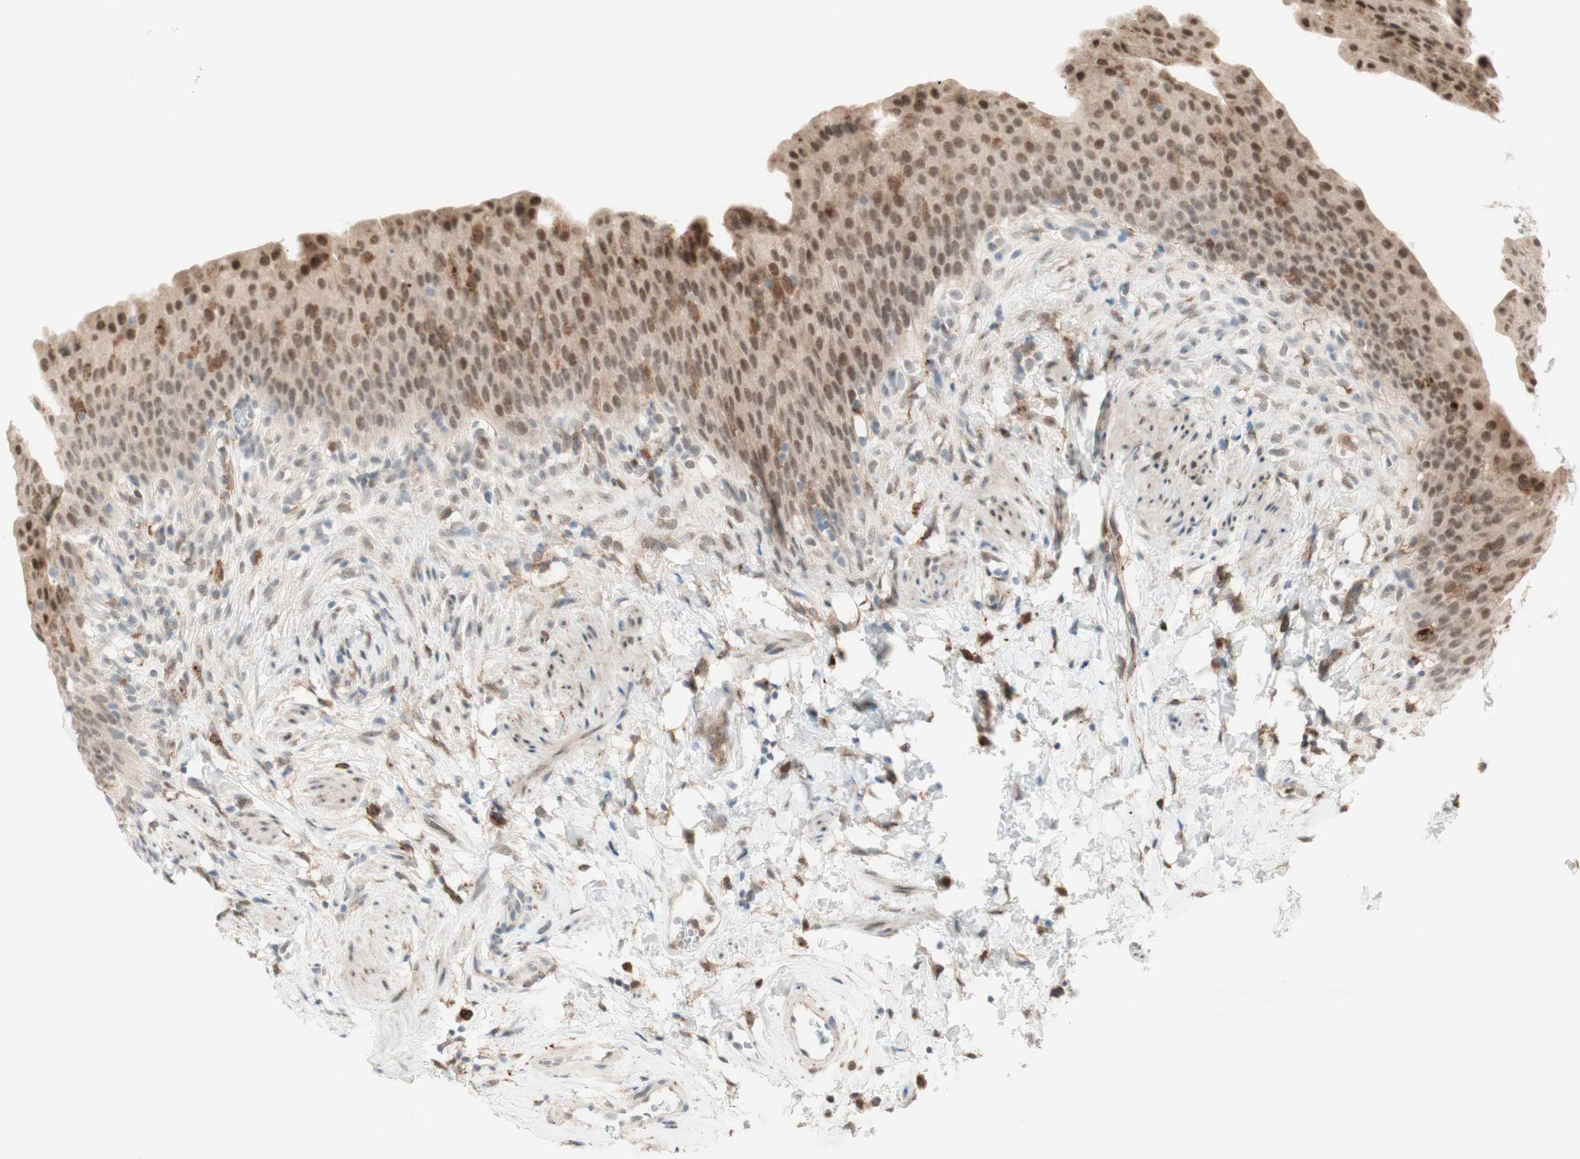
{"staining": {"intensity": "moderate", "quantity": ">75%", "location": "cytoplasmic/membranous,nuclear"}, "tissue": "urinary bladder", "cell_type": "Urothelial cells", "image_type": "normal", "snomed": [{"axis": "morphology", "description": "Normal tissue, NOS"}, {"axis": "topography", "description": "Urinary bladder"}], "caption": "Immunohistochemistry (IHC) of unremarkable urinary bladder demonstrates medium levels of moderate cytoplasmic/membranous,nuclear positivity in approximately >75% of urothelial cells.", "gene": "GAPT", "patient": {"sex": "female", "age": 79}}